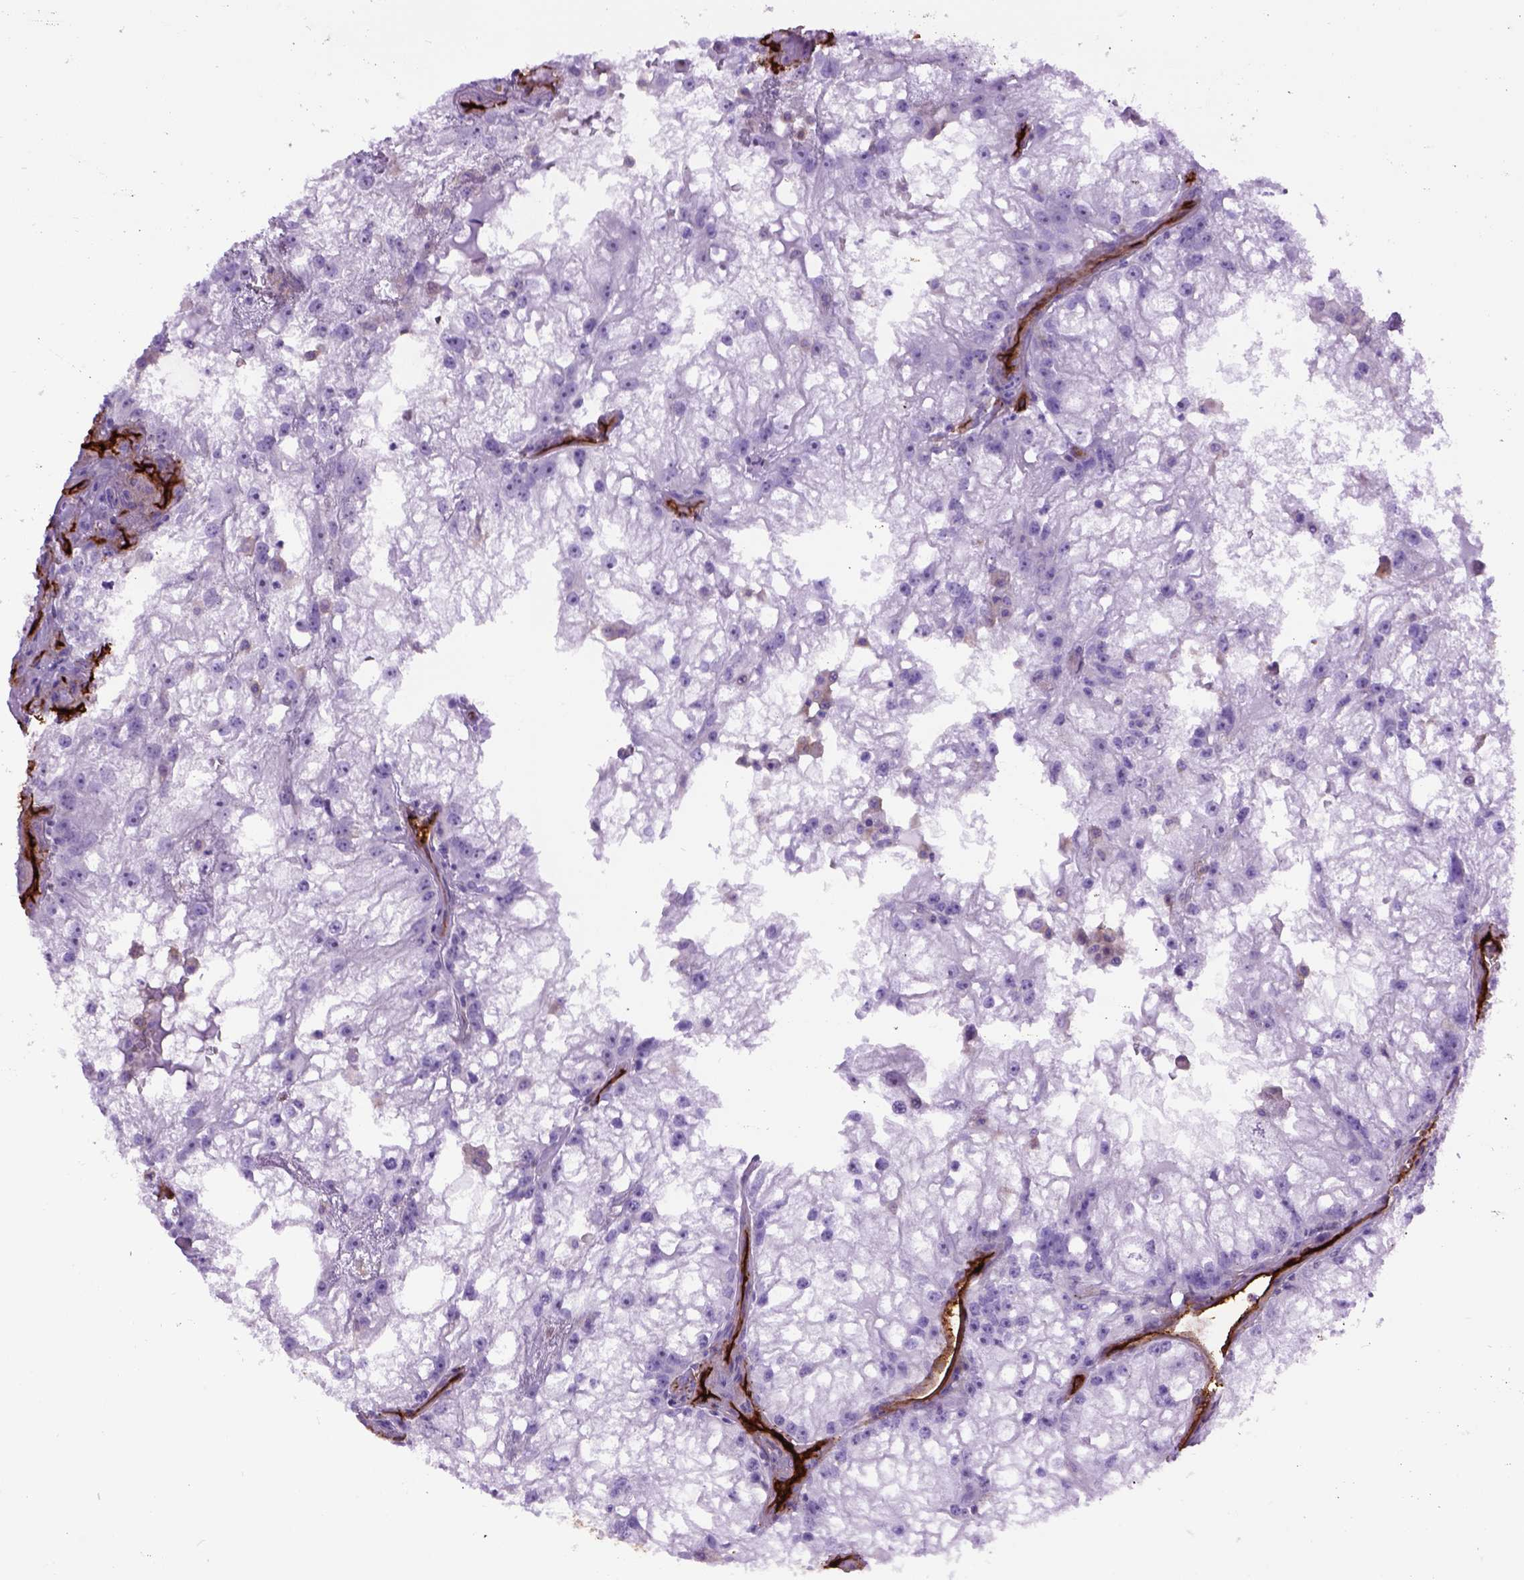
{"staining": {"intensity": "negative", "quantity": "none", "location": "none"}, "tissue": "renal cancer", "cell_type": "Tumor cells", "image_type": "cancer", "snomed": [{"axis": "morphology", "description": "Adenocarcinoma, NOS"}, {"axis": "topography", "description": "Kidney"}], "caption": "There is no significant staining in tumor cells of renal adenocarcinoma.", "gene": "ENG", "patient": {"sex": "male", "age": 59}}